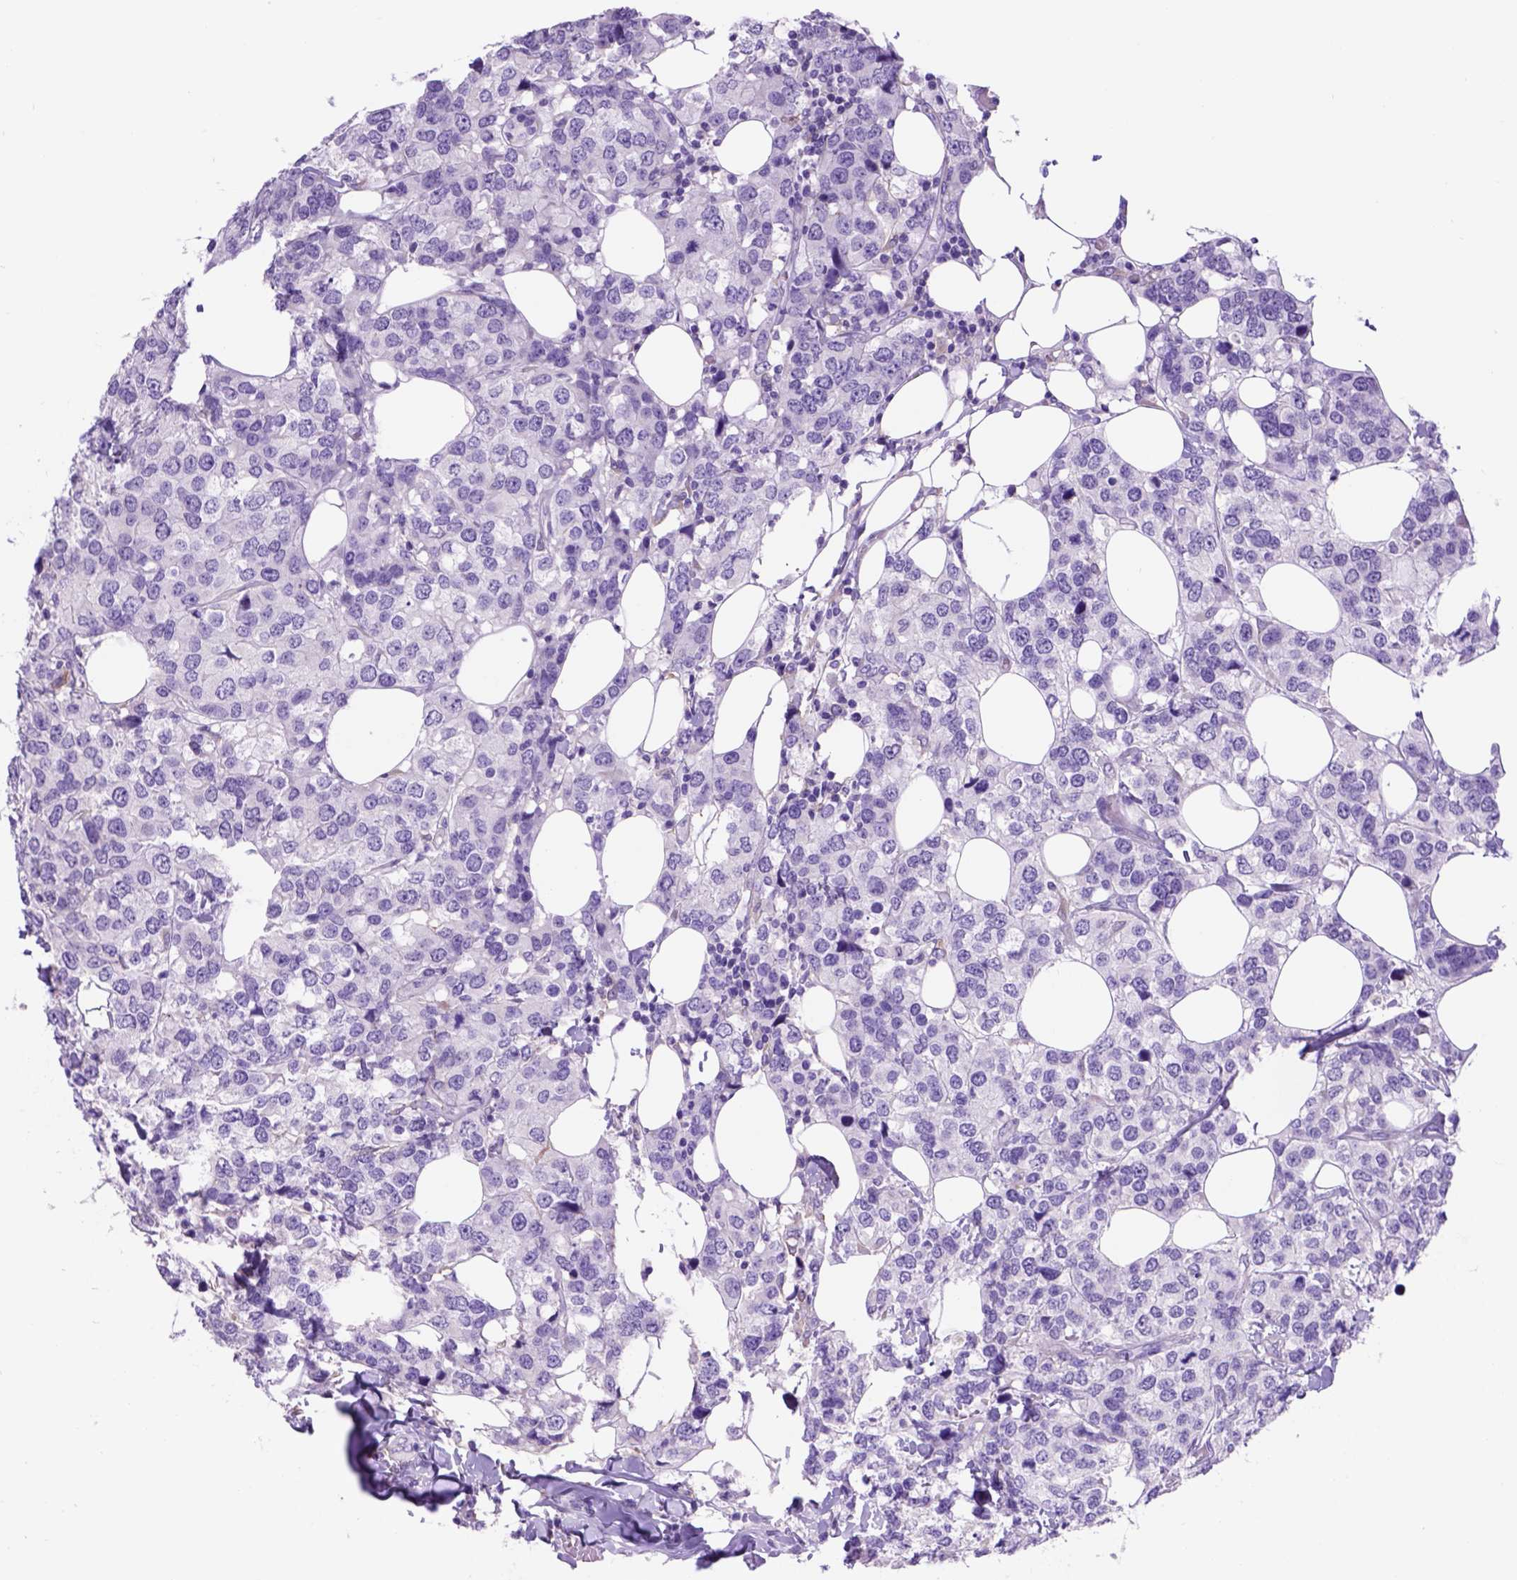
{"staining": {"intensity": "negative", "quantity": "none", "location": "none"}, "tissue": "breast cancer", "cell_type": "Tumor cells", "image_type": "cancer", "snomed": [{"axis": "morphology", "description": "Lobular carcinoma"}, {"axis": "topography", "description": "Breast"}], "caption": "High power microscopy image of an immunohistochemistry (IHC) image of lobular carcinoma (breast), revealing no significant staining in tumor cells. Brightfield microscopy of IHC stained with DAB (3,3'-diaminobenzidine) (brown) and hematoxylin (blue), captured at high magnification.", "gene": "EGFR", "patient": {"sex": "female", "age": 59}}